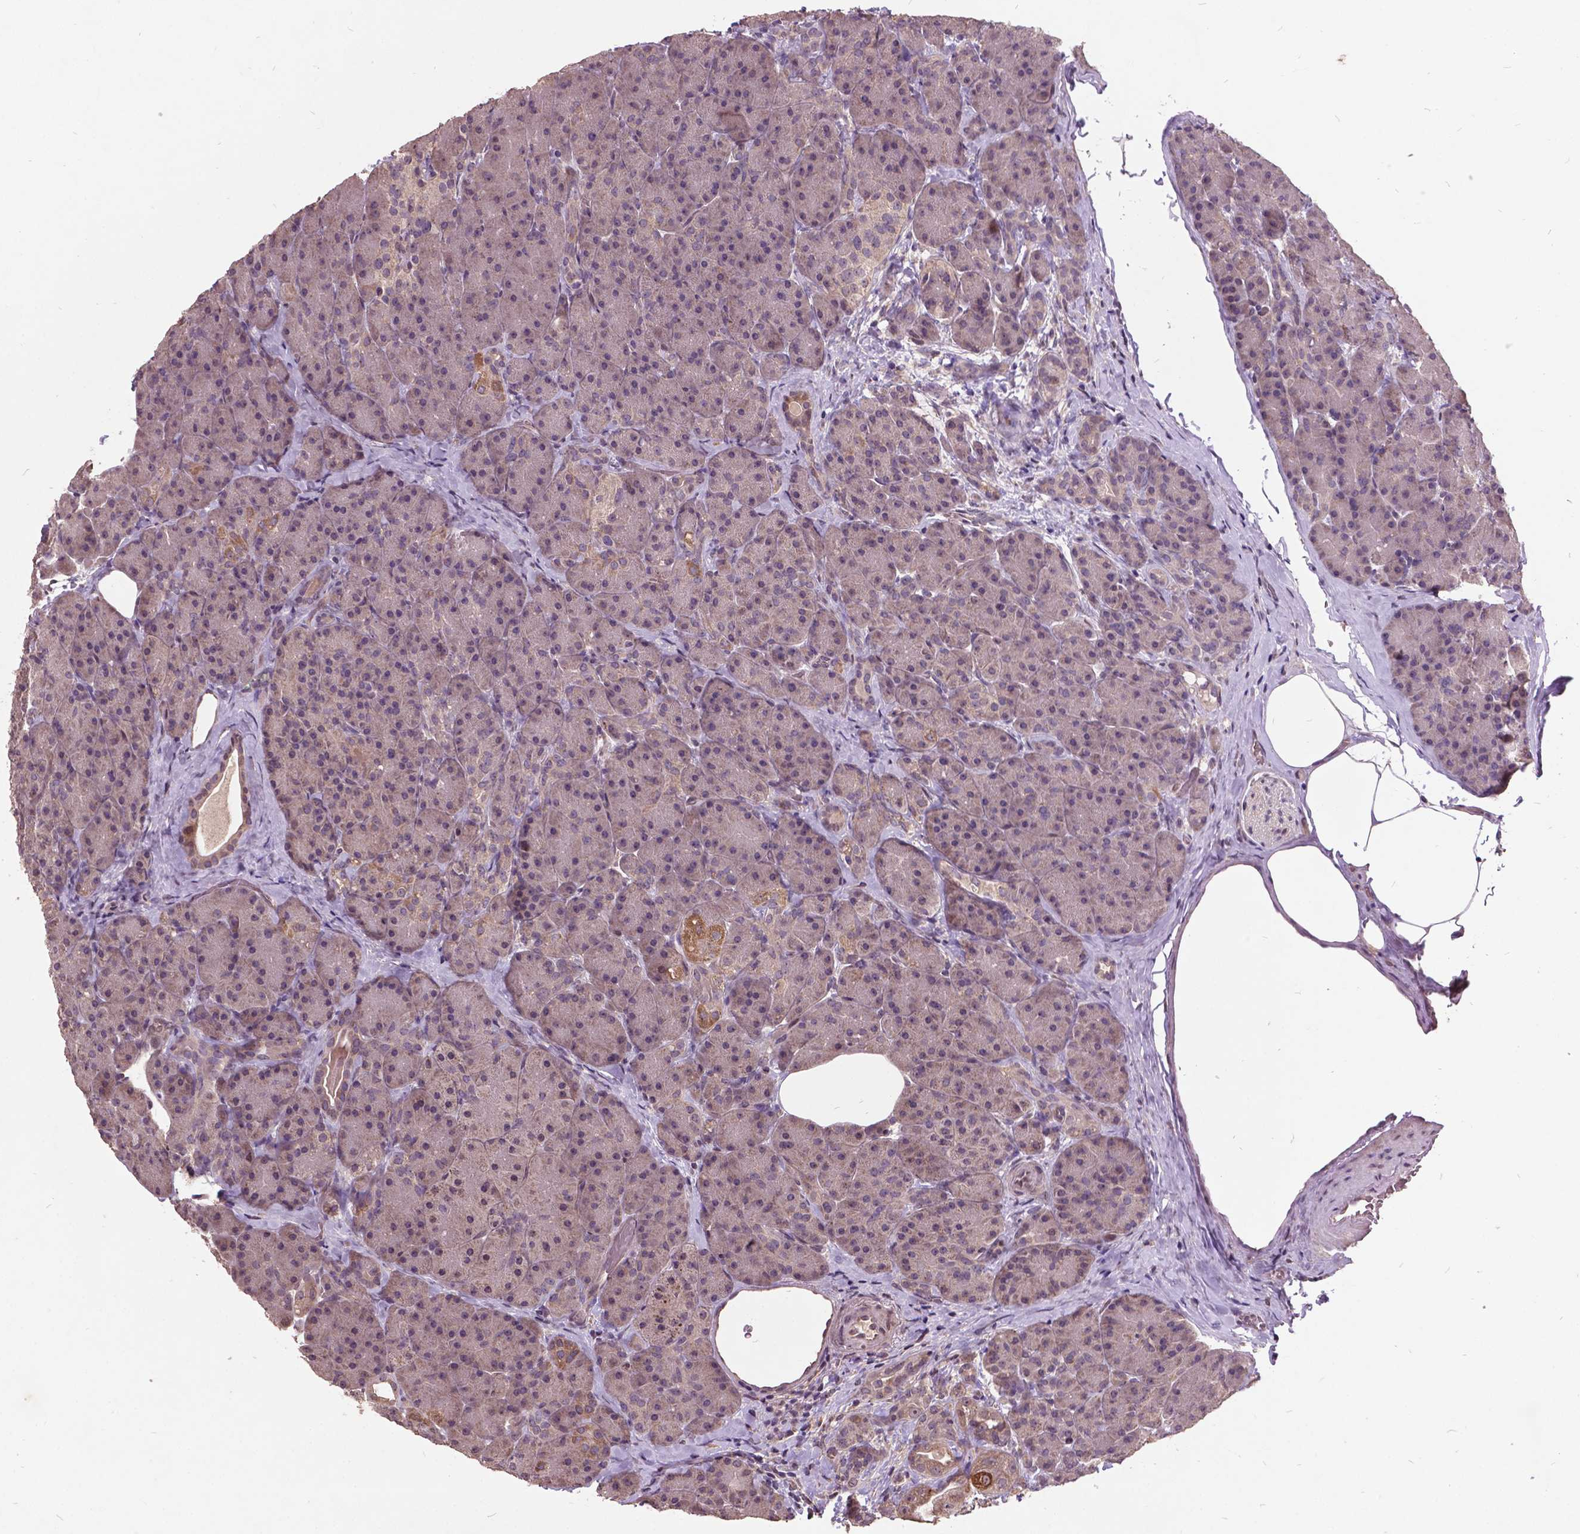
{"staining": {"intensity": "moderate", "quantity": "<25%", "location": "cytoplasmic/membranous"}, "tissue": "pancreas", "cell_type": "Exocrine glandular cells", "image_type": "normal", "snomed": [{"axis": "morphology", "description": "Normal tissue, NOS"}, {"axis": "topography", "description": "Pancreas"}], "caption": "Benign pancreas exhibits moderate cytoplasmic/membranous expression in about <25% of exocrine glandular cells Nuclei are stained in blue..", "gene": "AP1S3", "patient": {"sex": "male", "age": 57}}